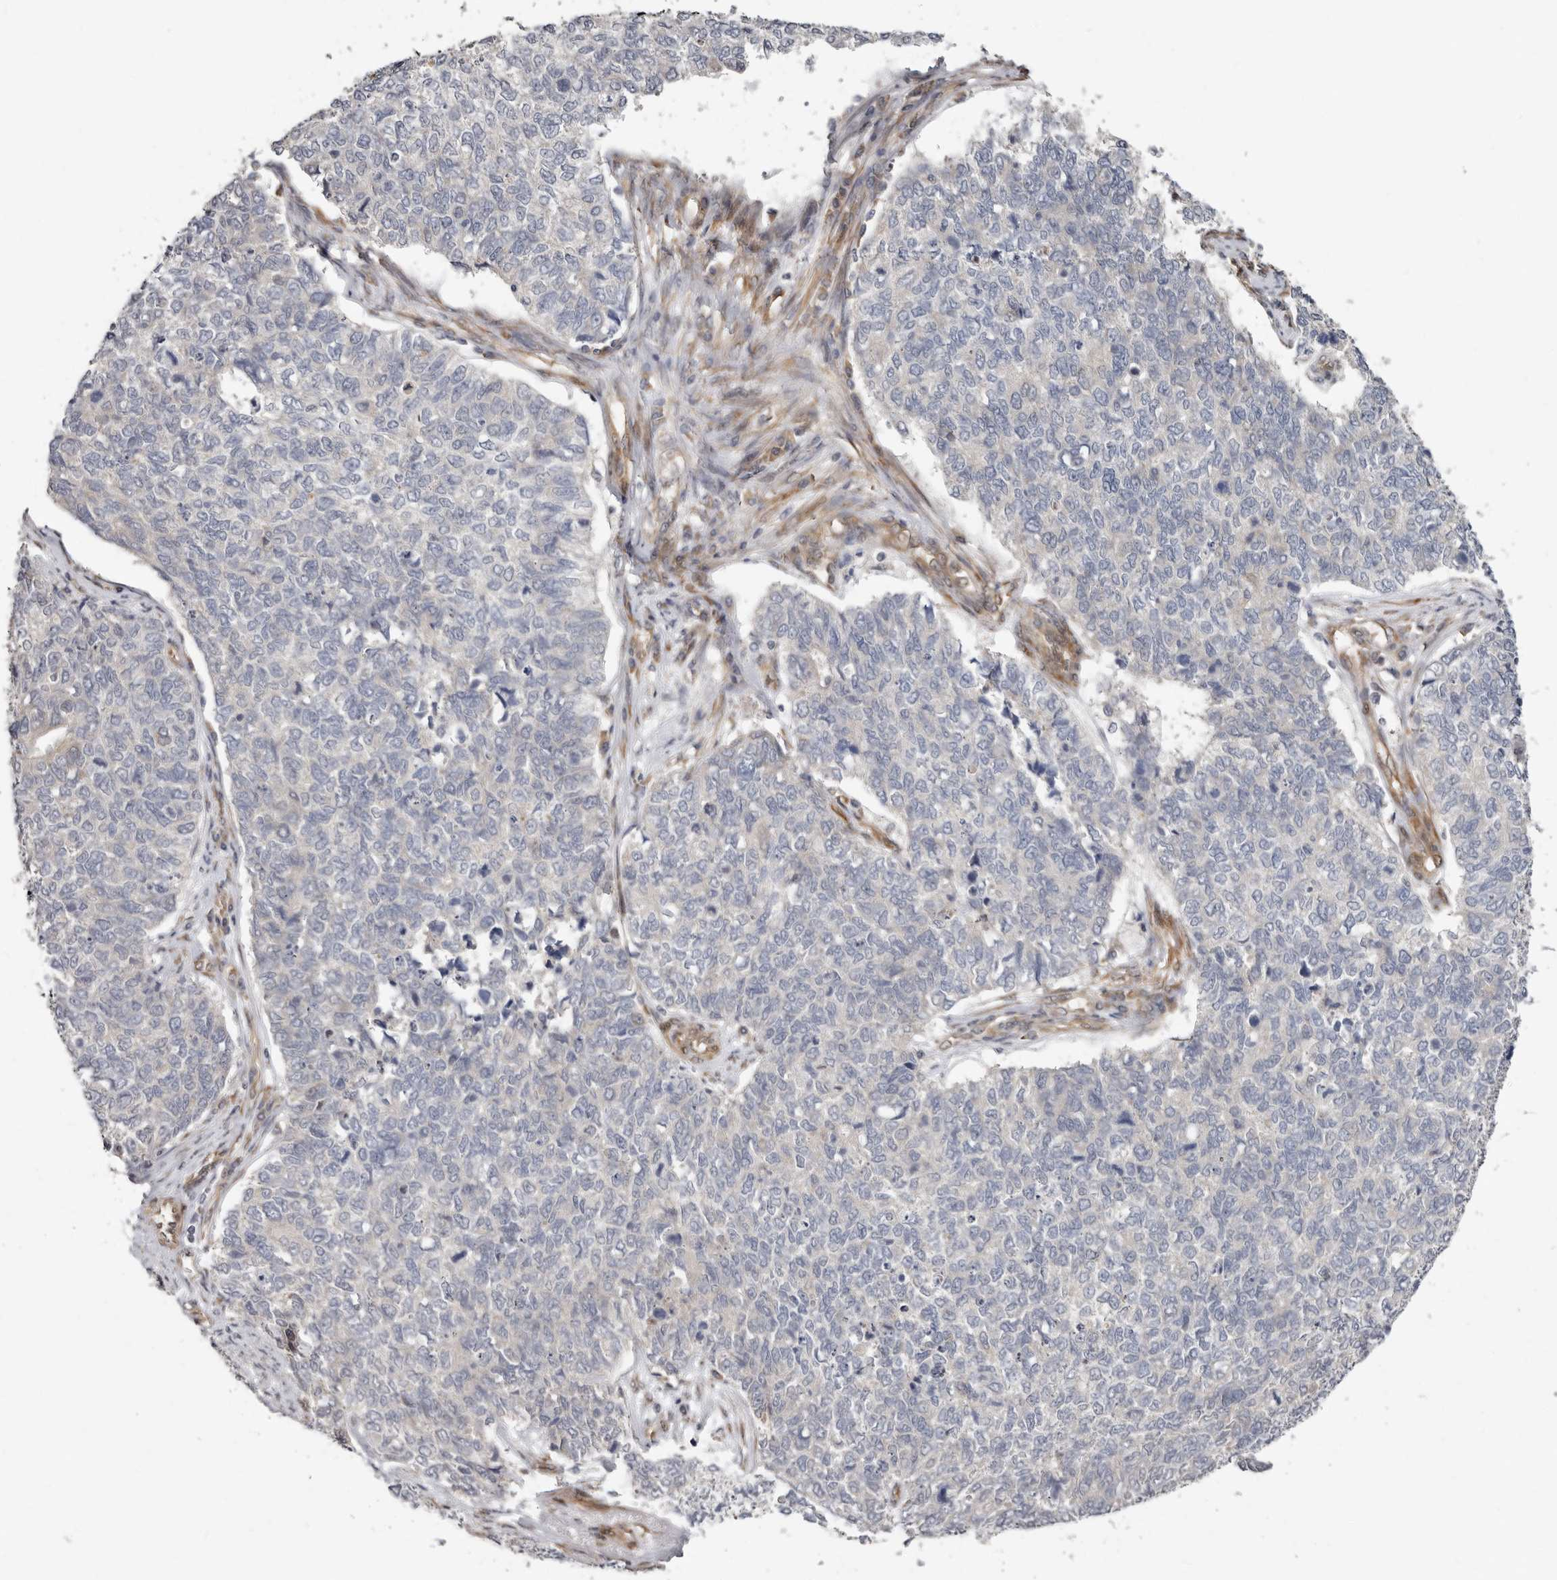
{"staining": {"intensity": "negative", "quantity": "none", "location": "none"}, "tissue": "cervical cancer", "cell_type": "Tumor cells", "image_type": "cancer", "snomed": [{"axis": "morphology", "description": "Squamous cell carcinoma, NOS"}, {"axis": "topography", "description": "Cervix"}], "caption": "Immunohistochemistry (IHC) photomicrograph of neoplastic tissue: cervical squamous cell carcinoma stained with DAB (3,3'-diaminobenzidine) displays no significant protein expression in tumor cells.", "gene": "SBDS", "patient": {"sex": "female", "age": 63}}